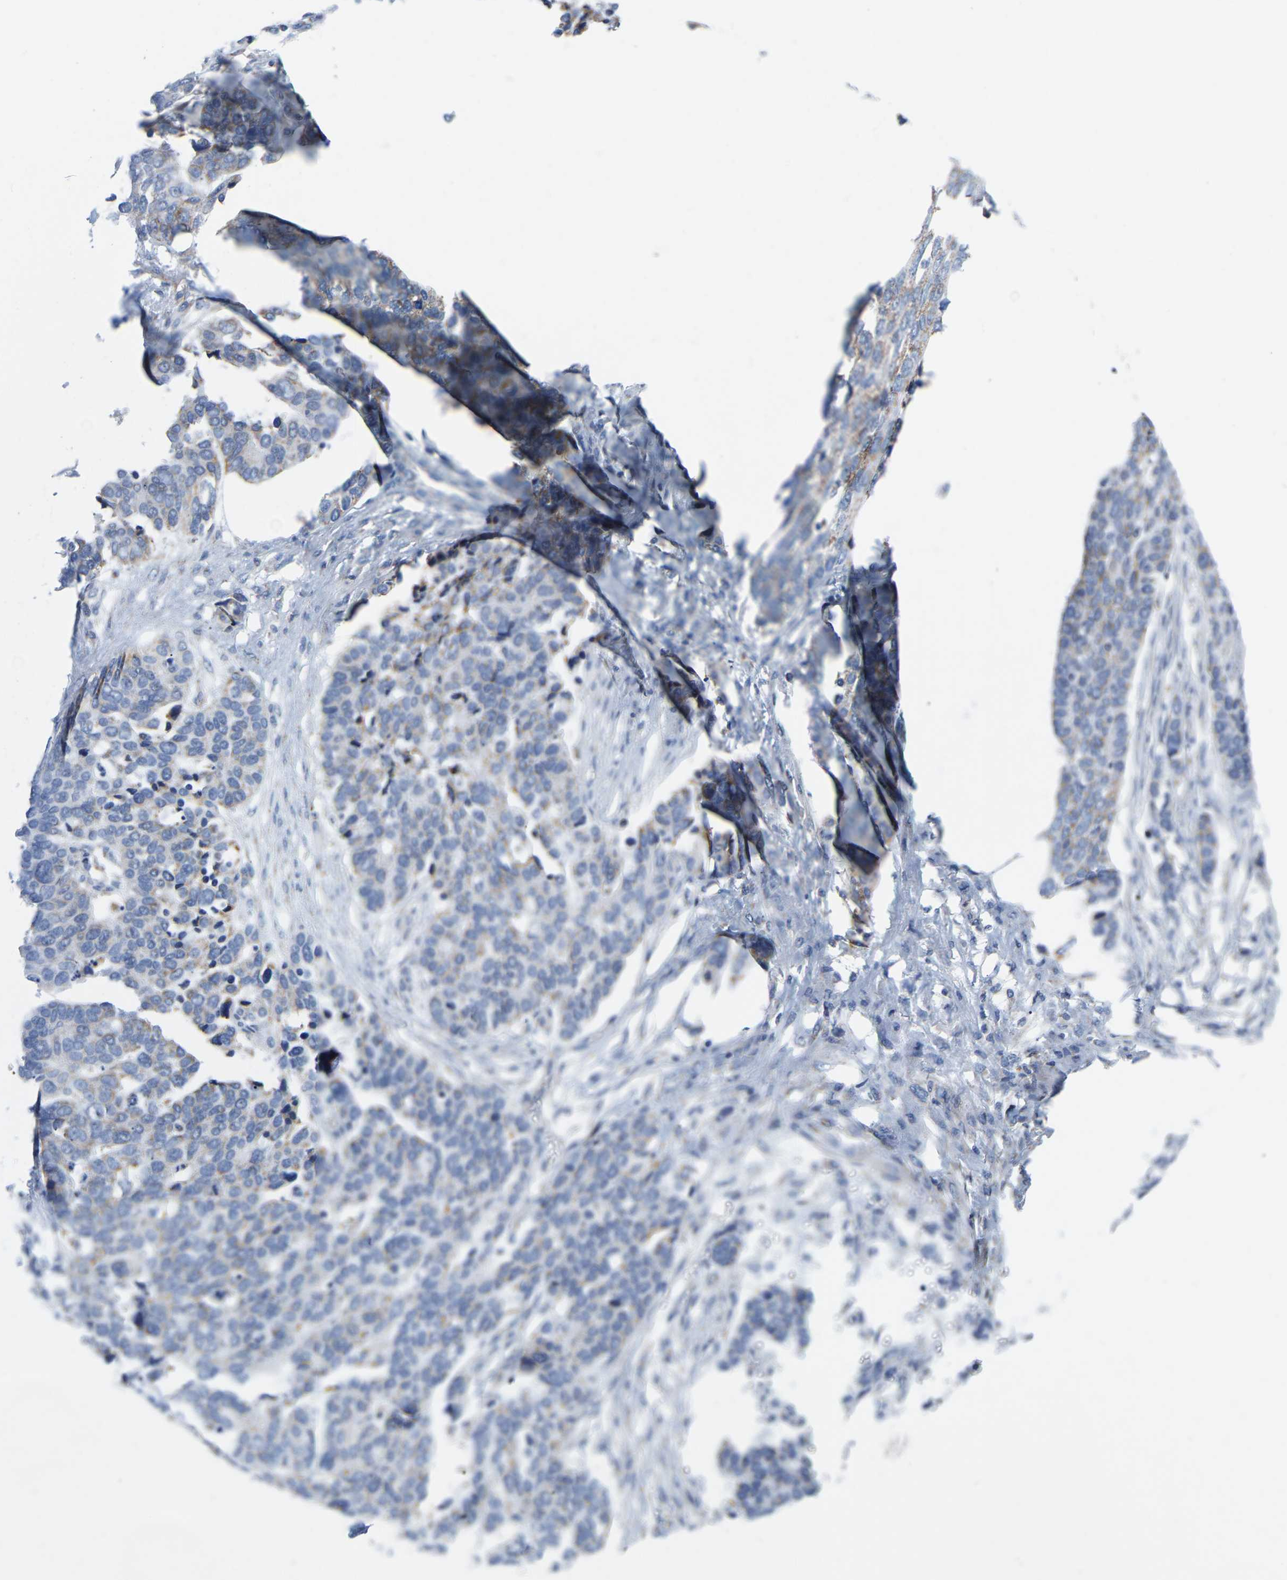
{"staining": {"intensity": "negative", "quantity": "none", "location": "none"}, "tissue": "ovarian cancer", "cell_type": "Tumor cells", "image_type": "cancer", "snomed": [{"axis": "morphology", "description": "Cystadenocarcinoma, serous, NOS"}, {"axis": "topography", "description": "Ovary"}], "caption": "Tumor cells are negative for brown protein staining in ovarian cancer (serous cystadenocarcinoma).", "gene": "CBLB", "patient": {"sex": "female", "age": 44}}